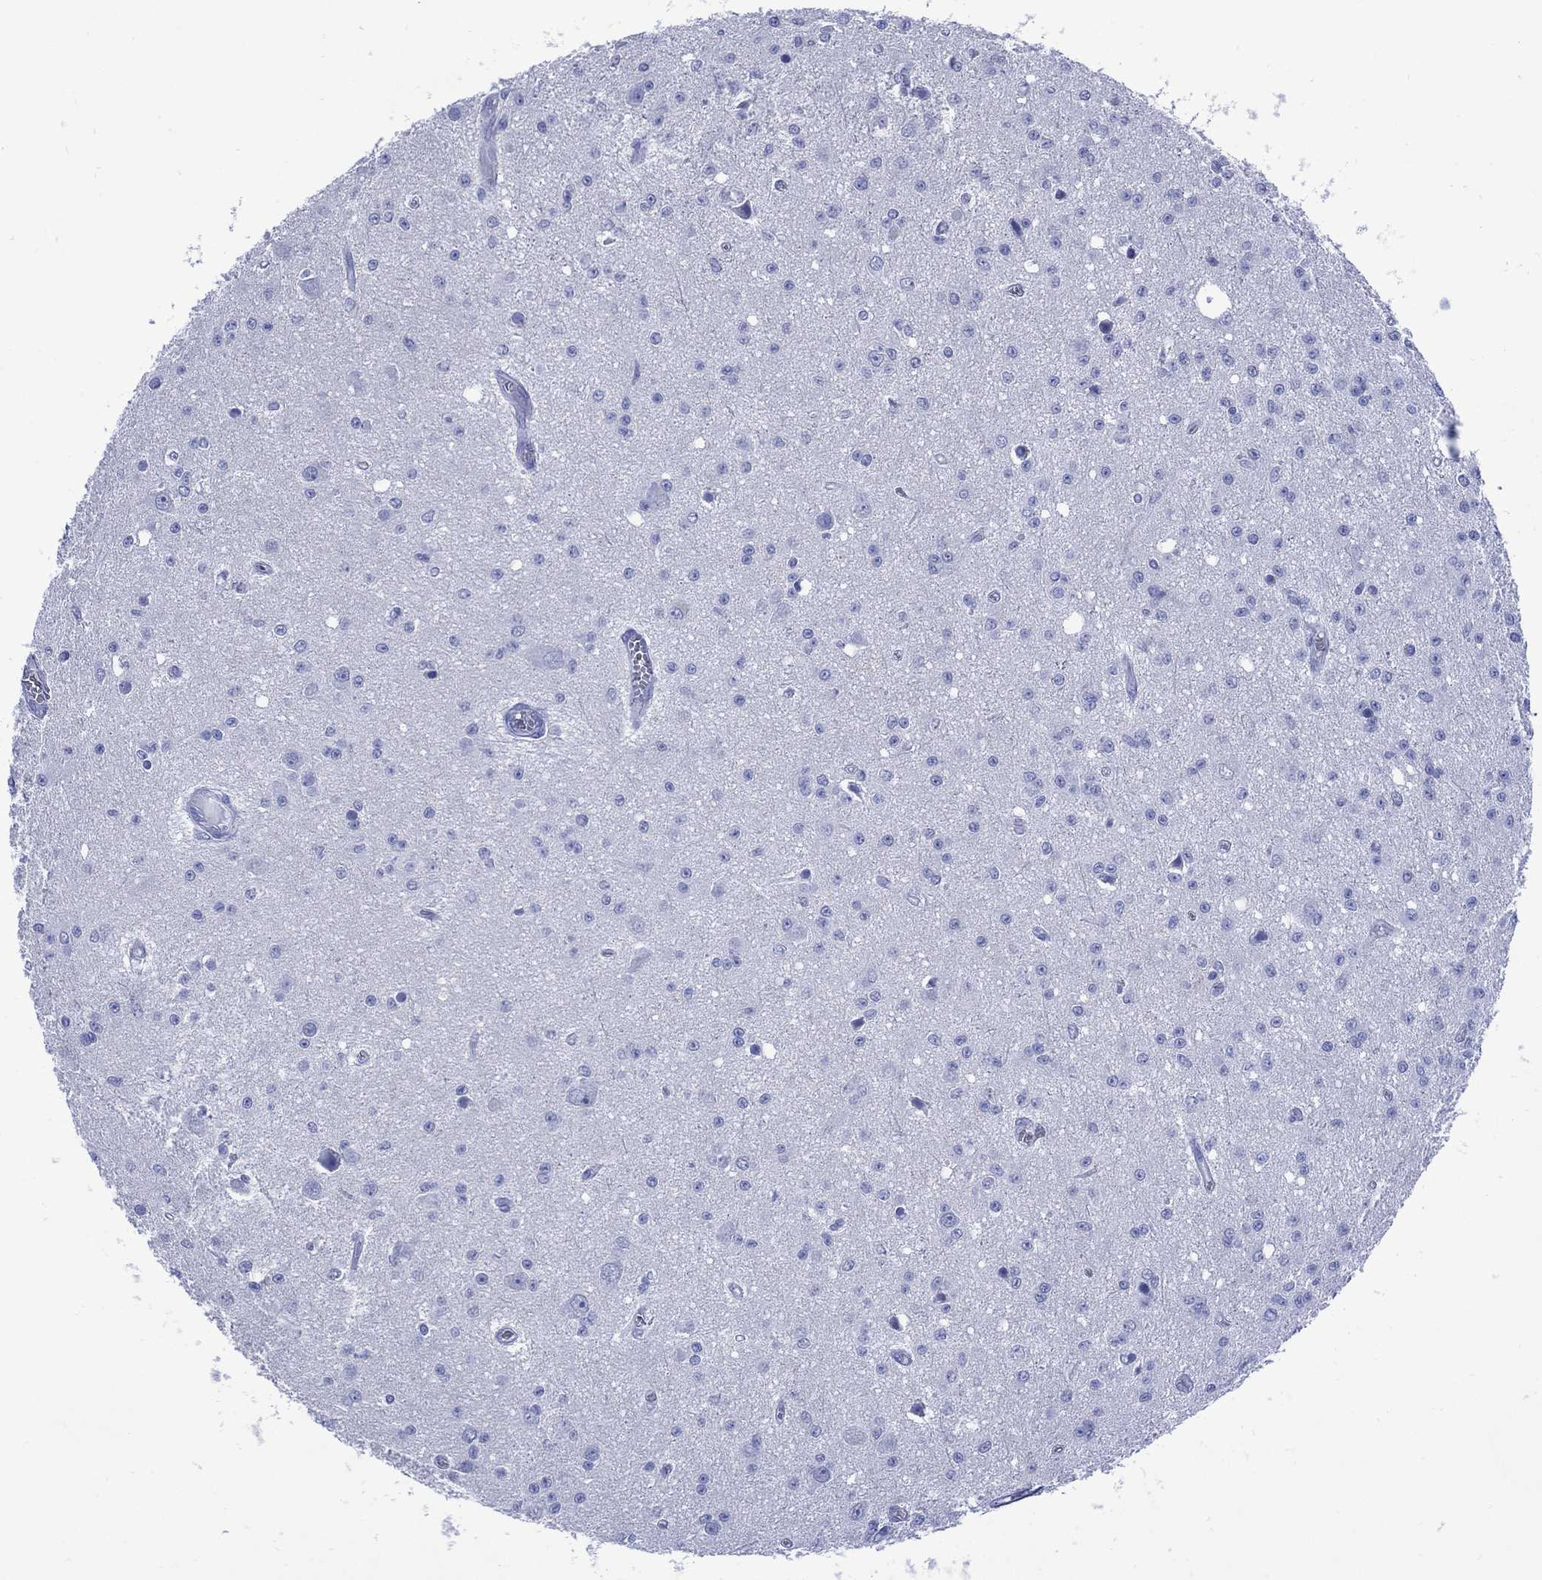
{"staining": {"intensity": "negative", "quantity": "none", "location": "none"}, "tissue": "glioma", "cell_type": "Tumor cells", "image_type": "cancer", "snomed": [{"axis": "morphology", "description": "Glioma, malignant, Low grade"}, {"axis": "topography", "description": "Brain"}], "caption": "Glioma was stained to show a protein in brown. There is no significant positivity in tumor cells. Nuclei are stained in blue.", "gene": "SHCBP1L", "patient": {"sex": "female", "age": 45}}